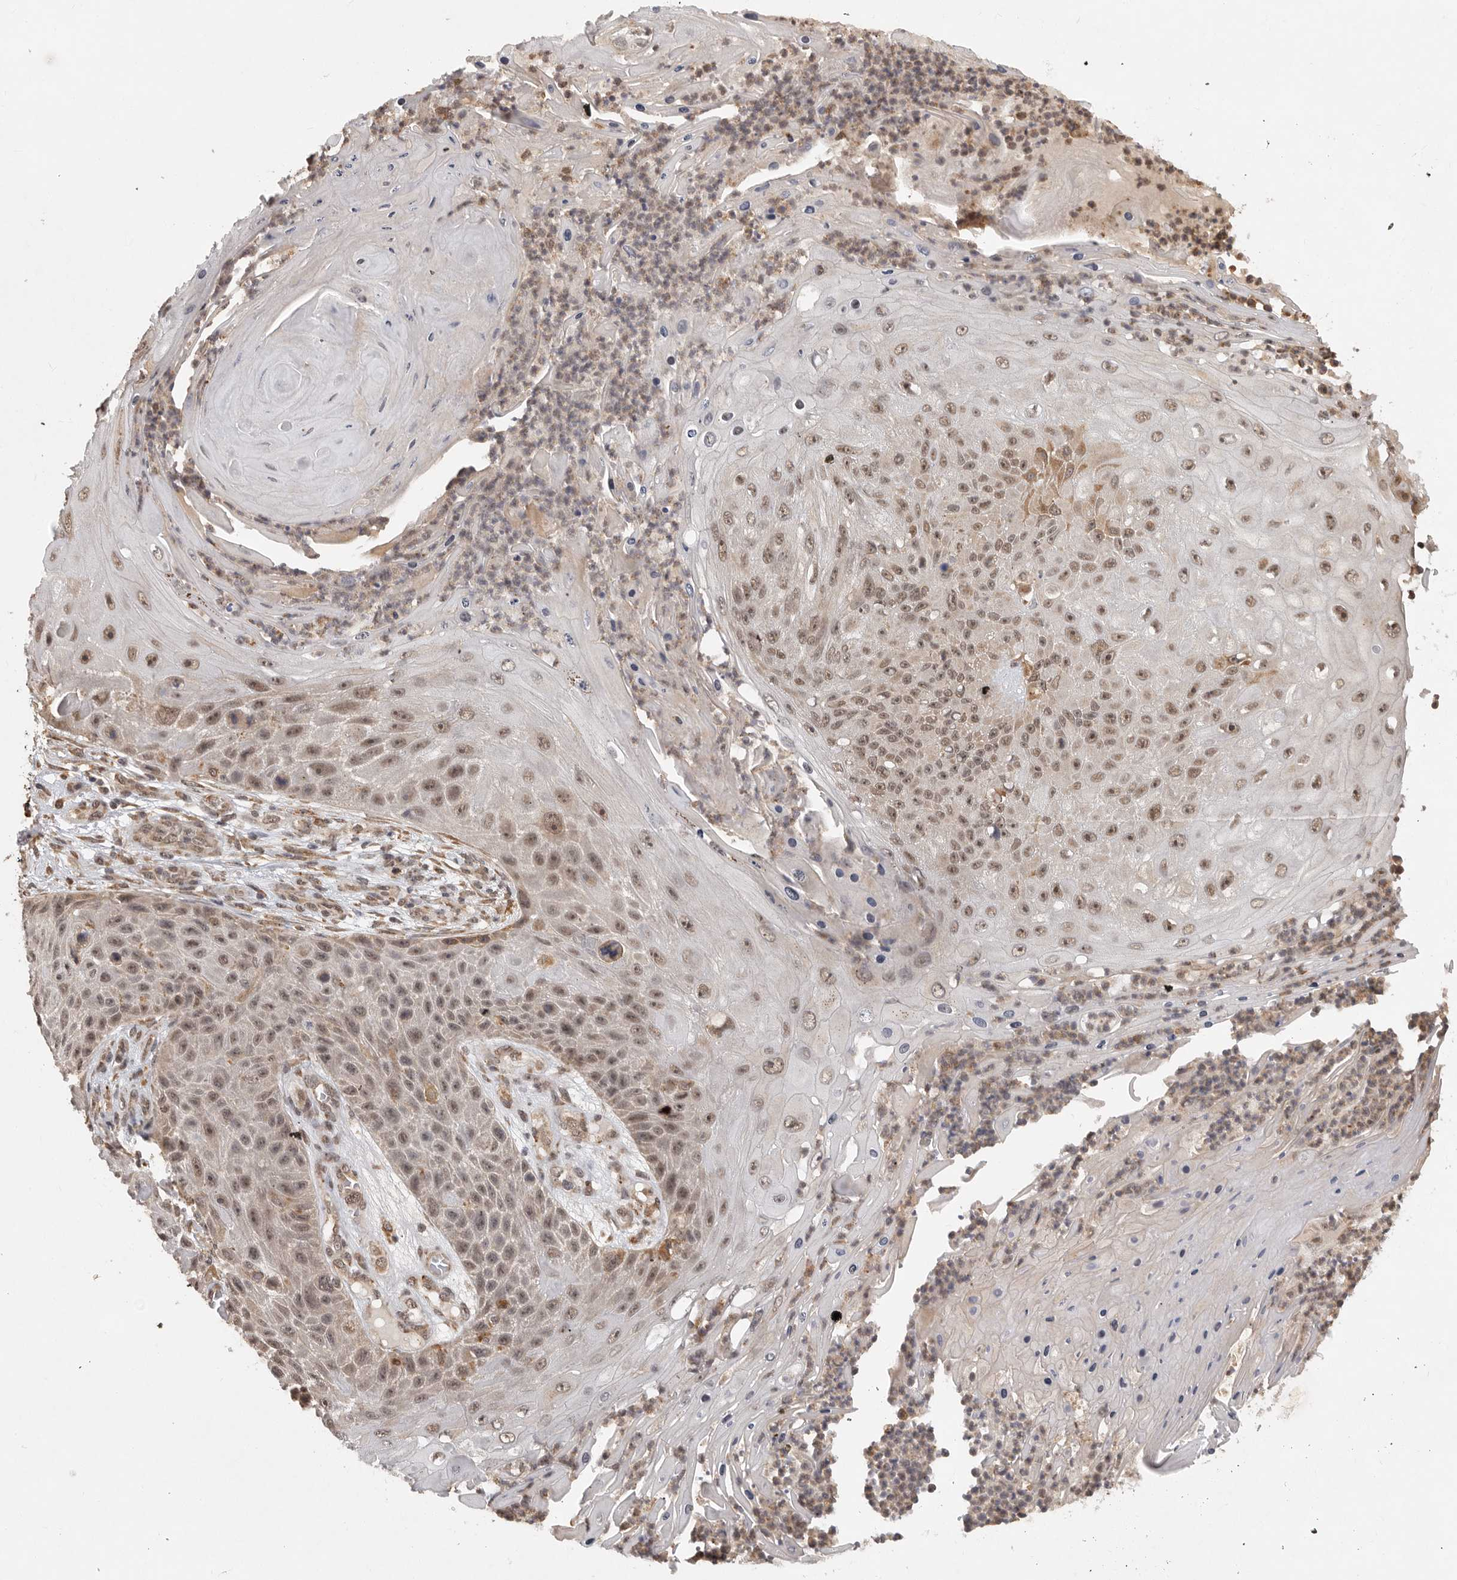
{"staining": {"intensity": "weak", "quantity": "25%-75%", "location": "cytoplasmic/membranous,nuclear"}, "tissue": "skin cancer", "cell_type": "Tumor cells", "image_type": "cancer", "snomed": [{"axis": "morphology", "description": "Squamous cell carcinoma, NOS"}, {"axis": "topography", "description": "Skin"}], "caption": "This photomicrograph demonstrates skin cancer (squamous cell carcinoma) stained with immunohistochemistry to label a protein in brown. The cytoplasmic/membranous and nuclear of tumor cells show weak positivity for the protein. Nuclei are counter-stained blue.", "gene": "ZNF83", "patient": {"sex": "female", "age": 88}}